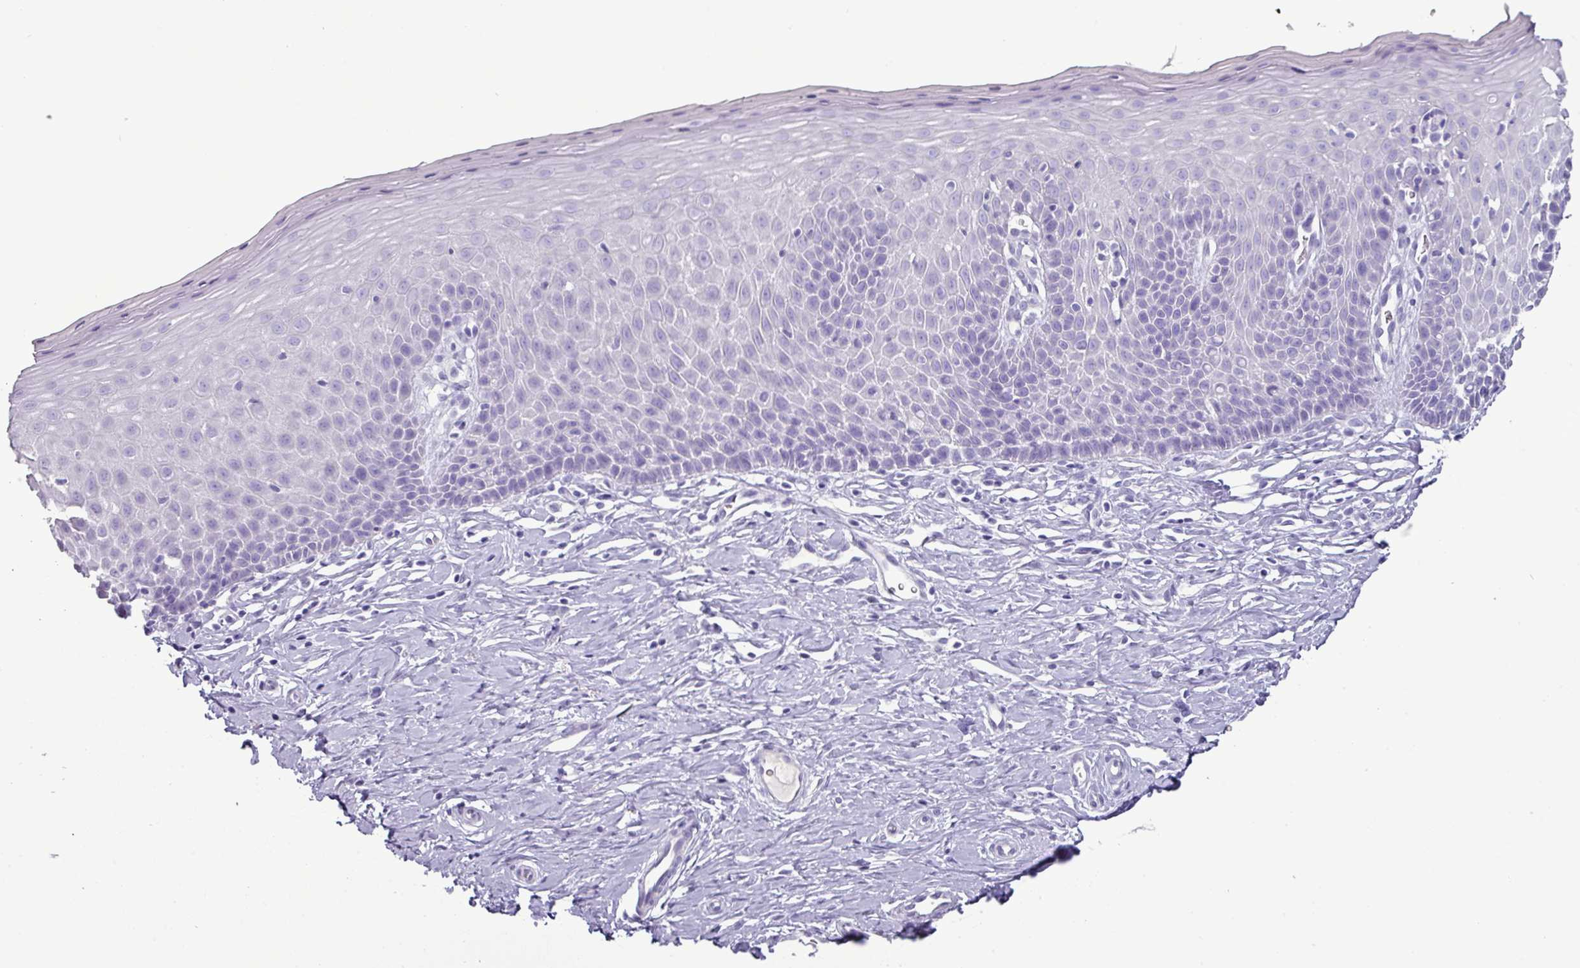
{"staining": {"intensity": "negative", "quantity": "none", "location": "none"}, "tissue": "cervix", "cell_type": "Glandular cells", "image_type": "normal", "snomed": [{"axis": "morphology", "description": "Normal tissue, NOS"}, {"axis": "topography", "description": "Cervix"}], "caption": "IHC histopathology image of normal human cervix stained for a protein (brown), which demonstrates no expression in glandular cells.", "gene": "GSTA1", "patient": {"sex": "female", "age": 36}}